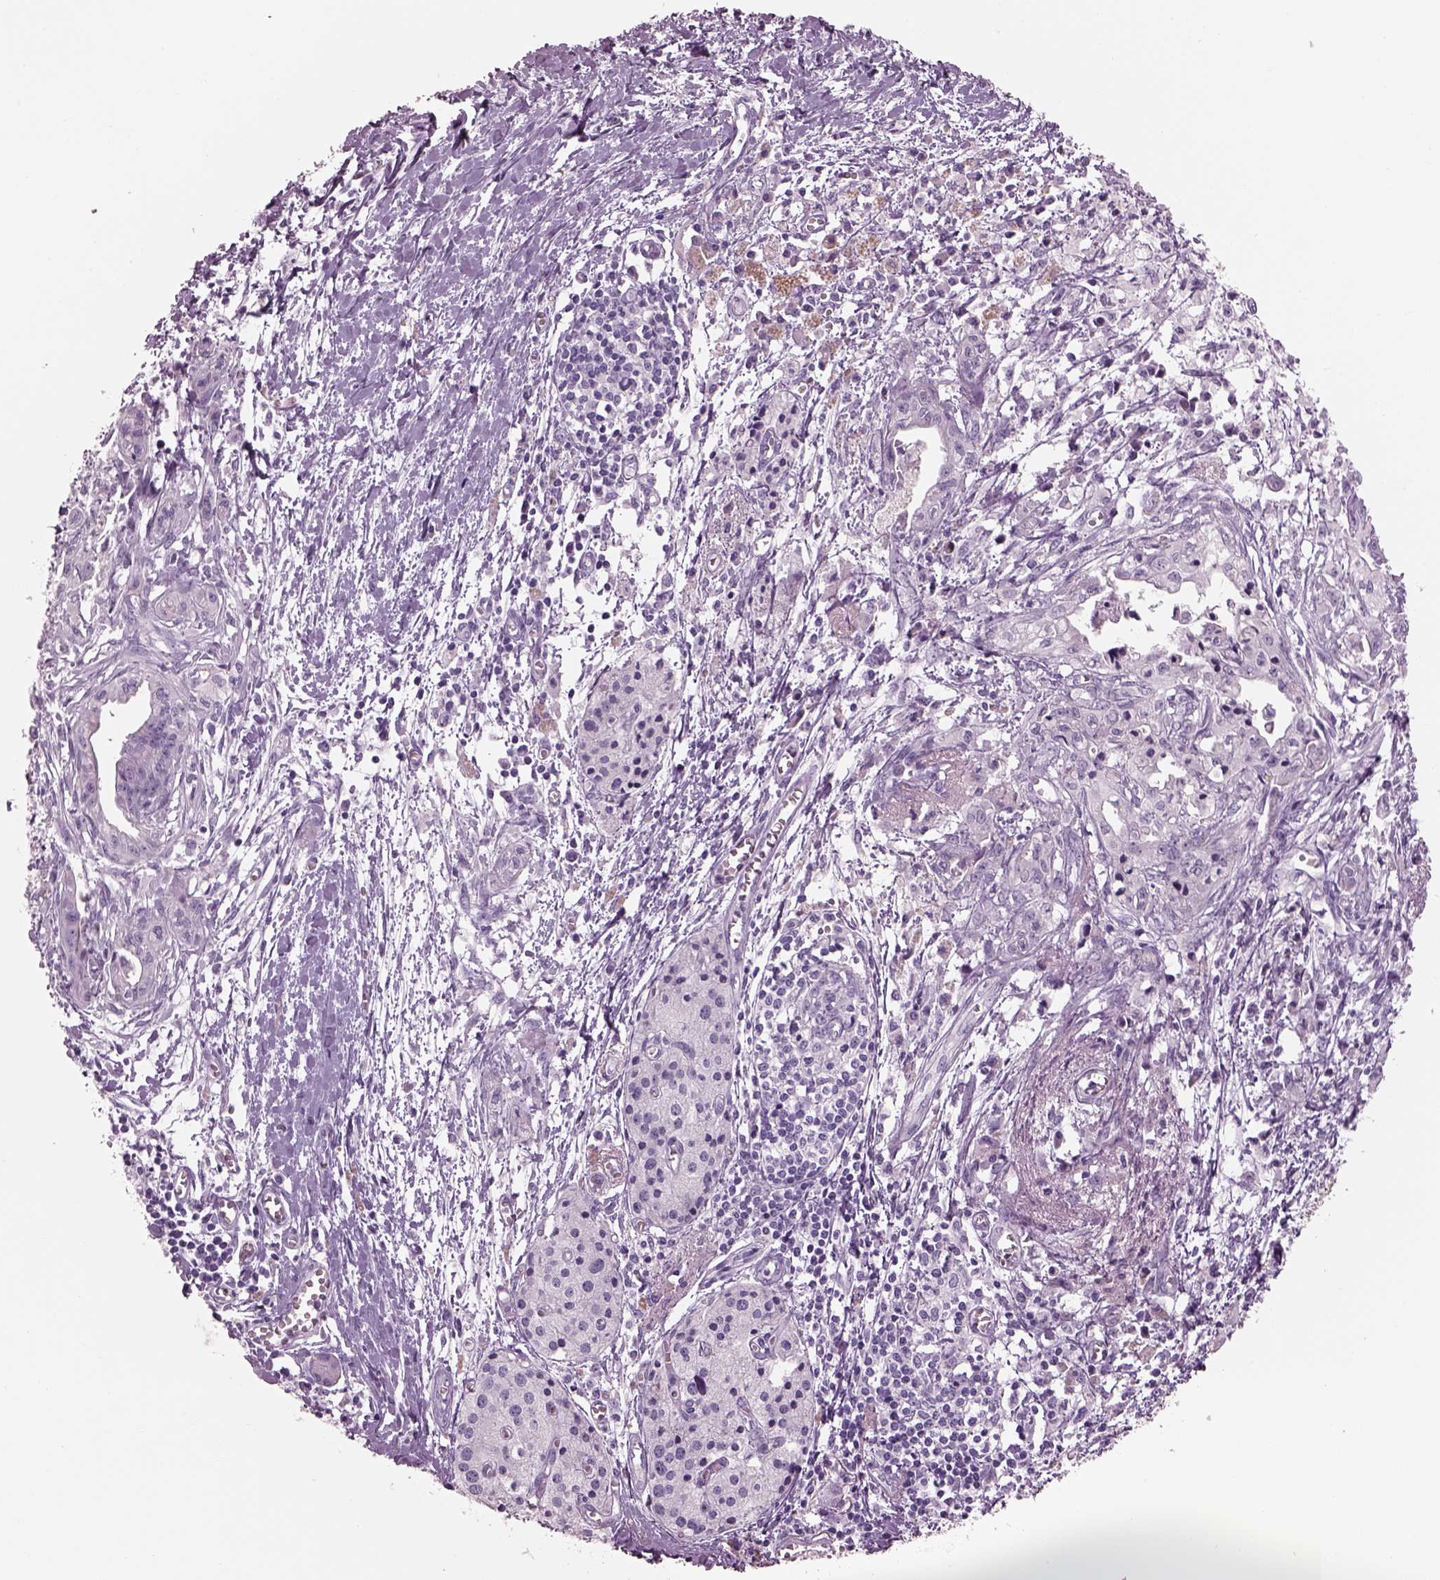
{"staining": {"intensity": "negative", "quantity": "none", "location": "none"}, "tissue": "pancreatic cancer", "cell_type": "Tumor cells", "image_type": "cancer", "snomed": [{"axis": "morphology", "description": "Adenocarcinoma, NOS"}, {"axis": "topography", "description": "Pancreas"}], "caption": "A high-resolution micrograph shows immunohistochemistry staining of pancreatic cancer, which demonstrates no significant staining in tumor cells.", "gene": "CYLC1", "patient": {"sex": "female", "age": 61}}